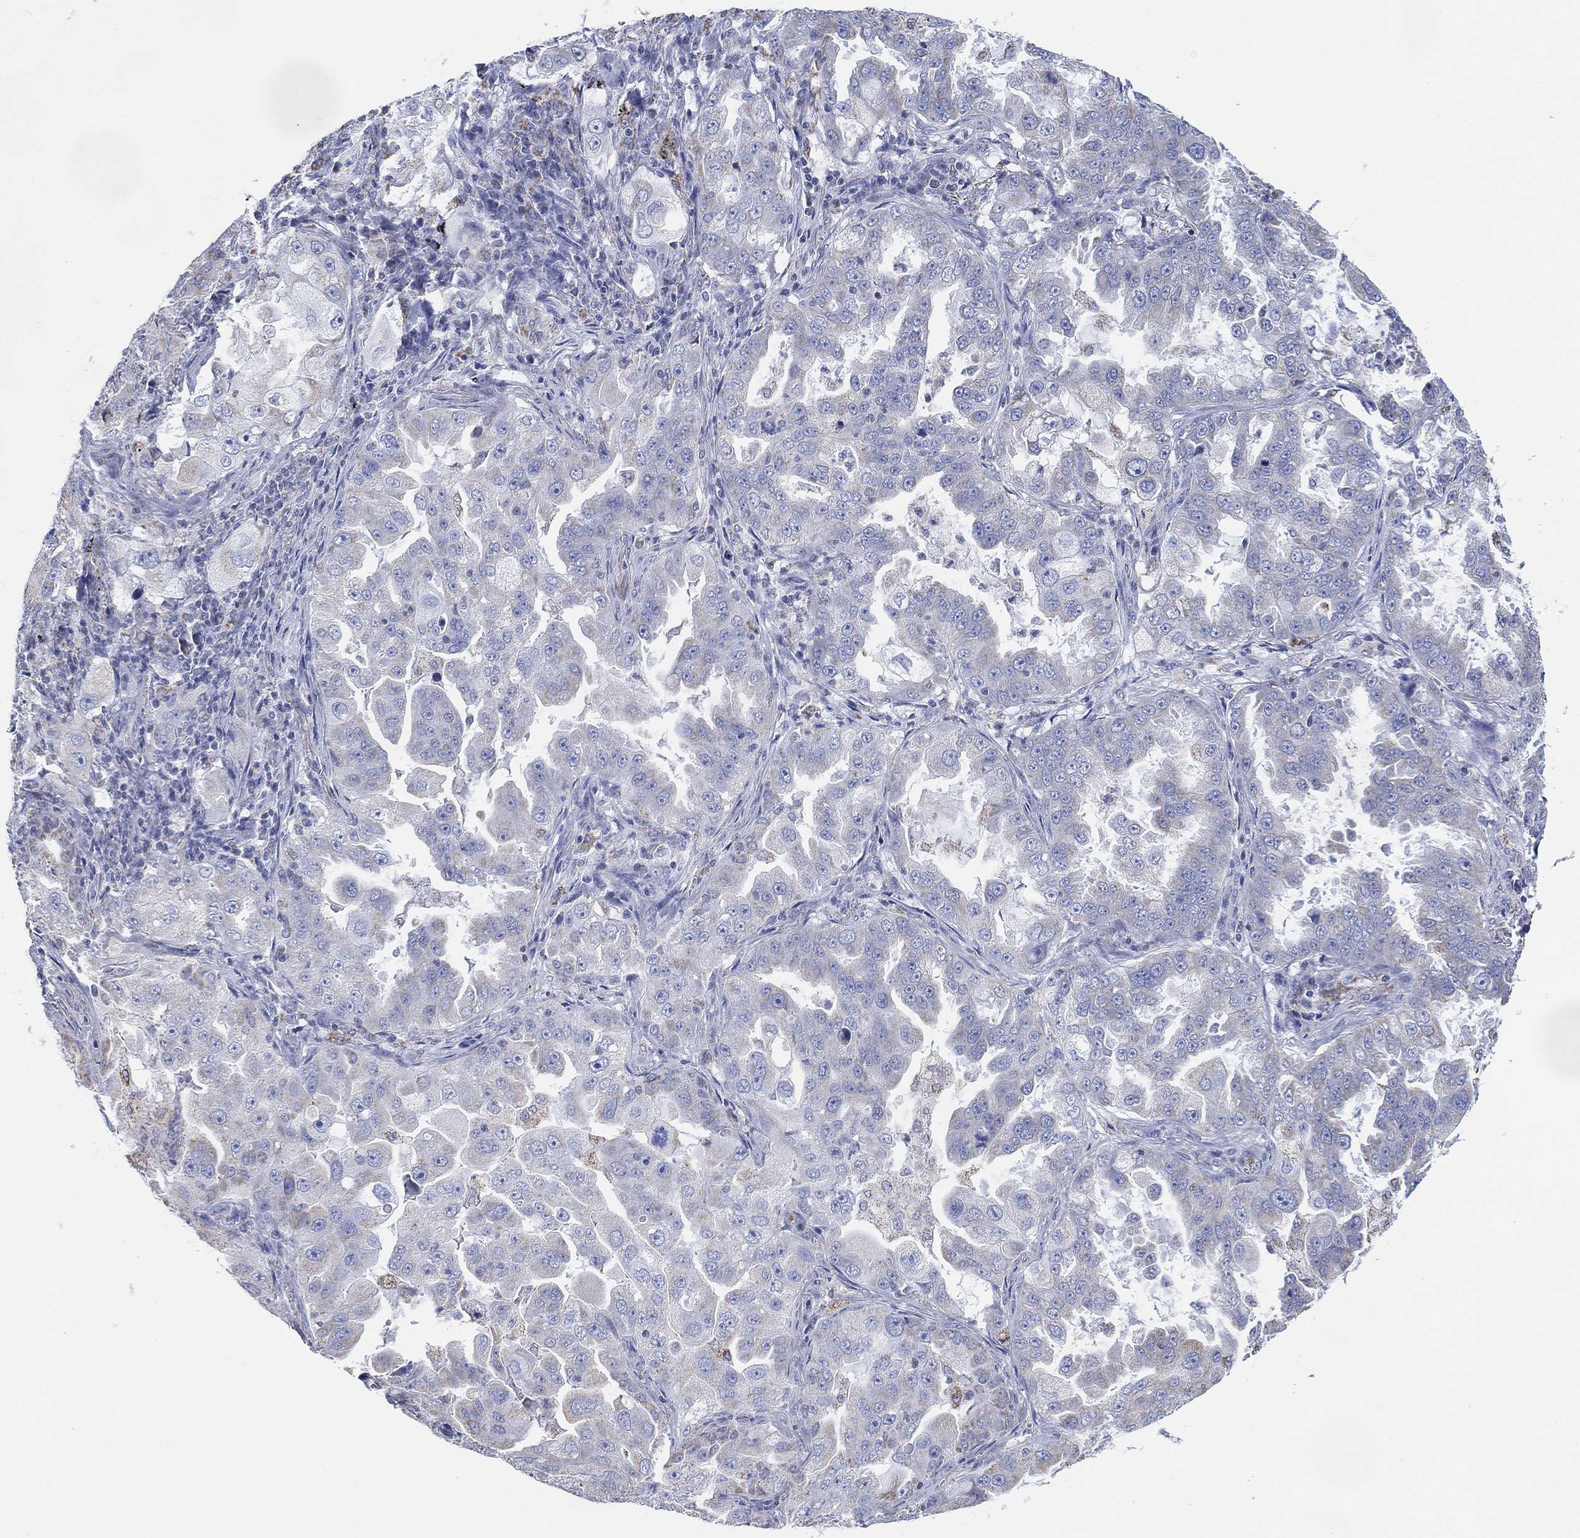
{"staining": {"intensity": "negative", "quantity": "none", "location": "none"}, "tissue": "lung cancer", "cell_type": "Tumor cells", "image_type": "cancer", "snomed": [{"axis": "morphology", "description": "Adenocarcinoma, NOS"}, {"axis": "topography", "description": "Lung"}], "caption": "Immunohistochemistry (IHC) of lung adenocarcinoma reveals no positivity in tumor cells. (DAB (3,3'-diaminobenzidine) IHC with hematoxylin counter stain).", "gene": "CFTR", "patient": {"sex": "female", "age": 61}}